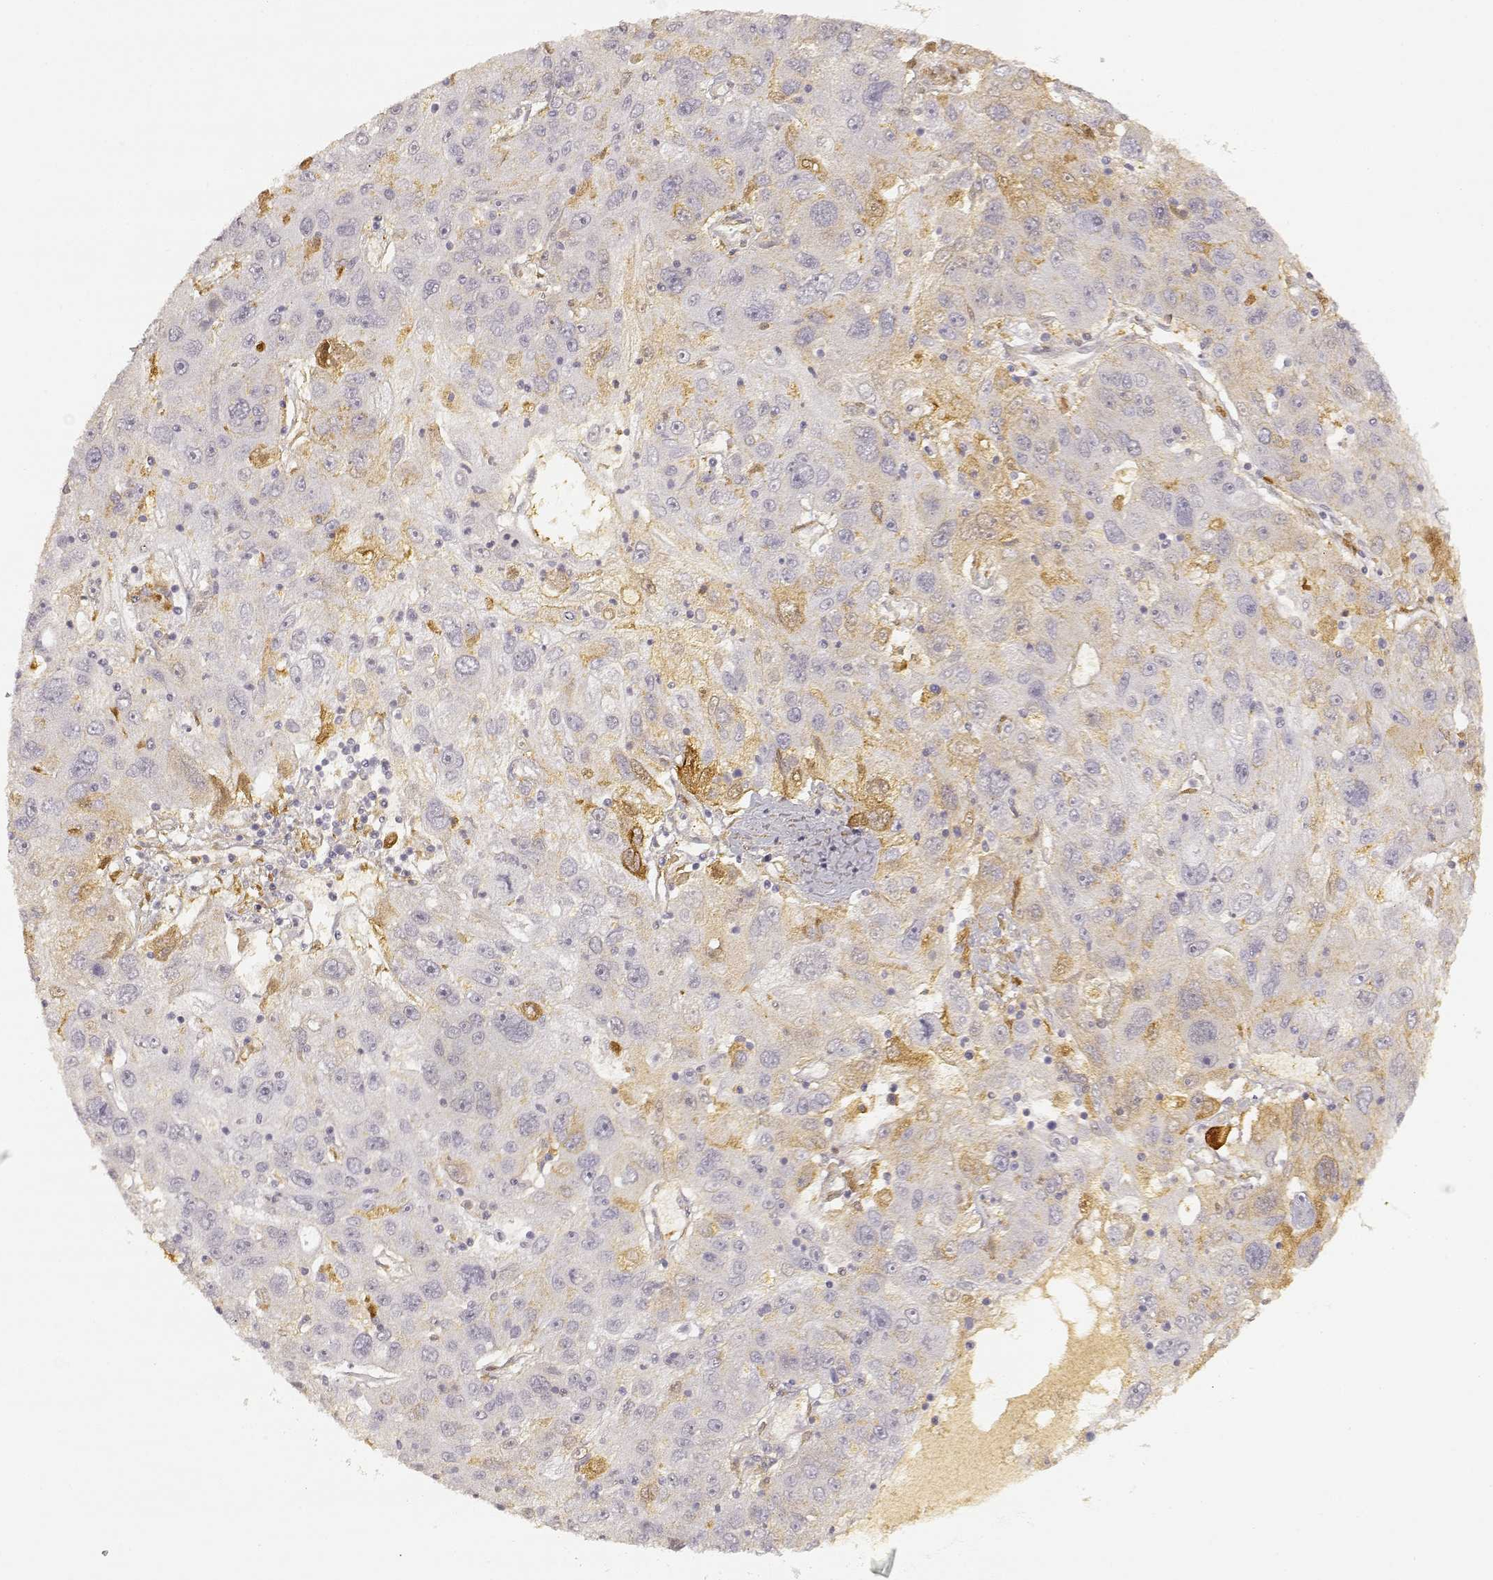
{"staining": {"intensity": "moderate", "quantity": "<25%", "location": "cytoplasmic/membranous"}, "tissue": "stomach cancer", "cell_type": "Tumor cells", "image_type": "cancer", "snomed": [{"axis": "morphology", "description": "Adenocarcinoma, NOS"}, {"axis": "topography", "description": "Stomach"}], "caption": "Protein staining of stomach cancer (adenocarcinoma) tissue shows moderate cytoplasmic/membranous positivity in about <25% of tumor cells.", "gene": "LAMC2", "patient": {"sex": "male", "age": 56}}